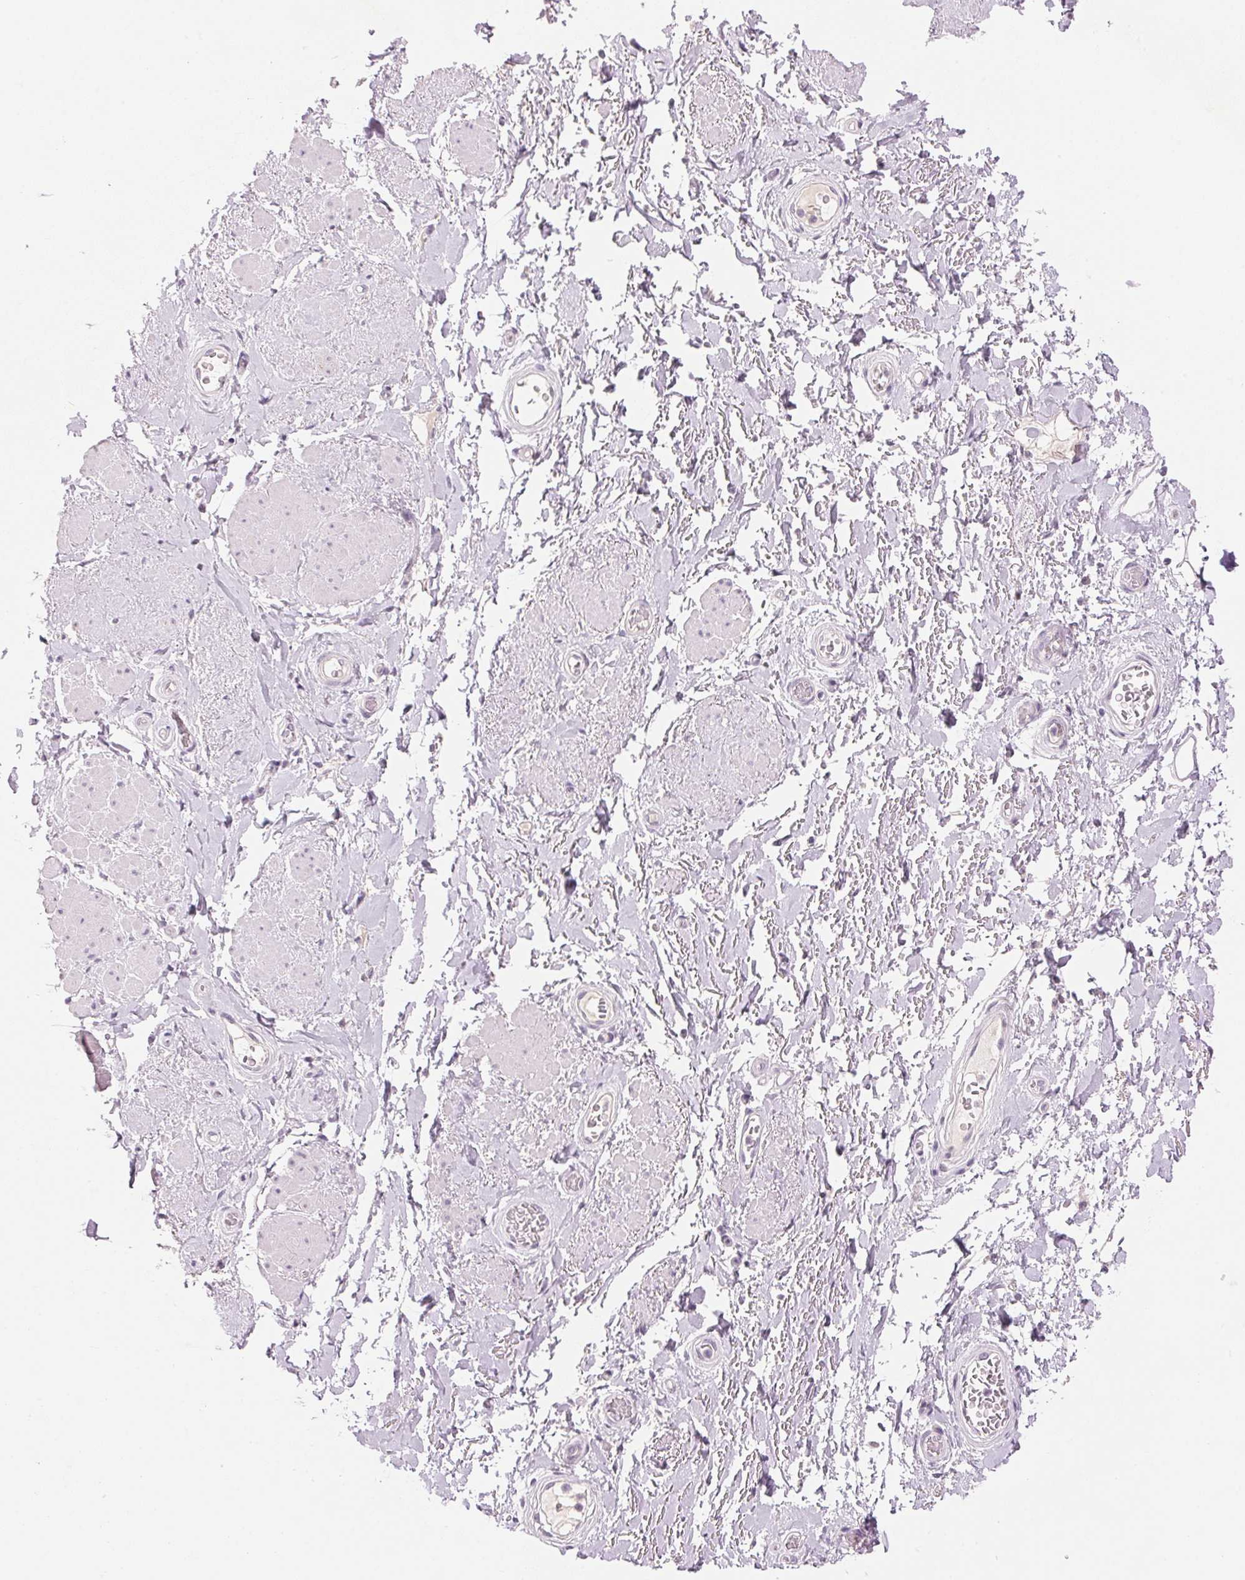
{"staining": {"intensity": "negative", "quantity": "none", "location": "none"}, "tissue": "adipose tissue", "cell_type": "Adipocytes", "image_type": "normal", "snomed": [{"axis": "morphology", "description": "Normal tissue, NOS"}, {"axis": "topography", "description": "Anal"}, {"axis": "topography", "description": "Peripheral nerve tissue"}], "caption": "Immunohistochemical staining of unremarkable adipose tissue demonstrates no significant staining in adipocytes.", "gene": "CYP11B1", "patient": {"sex": "male", "age": 53}}